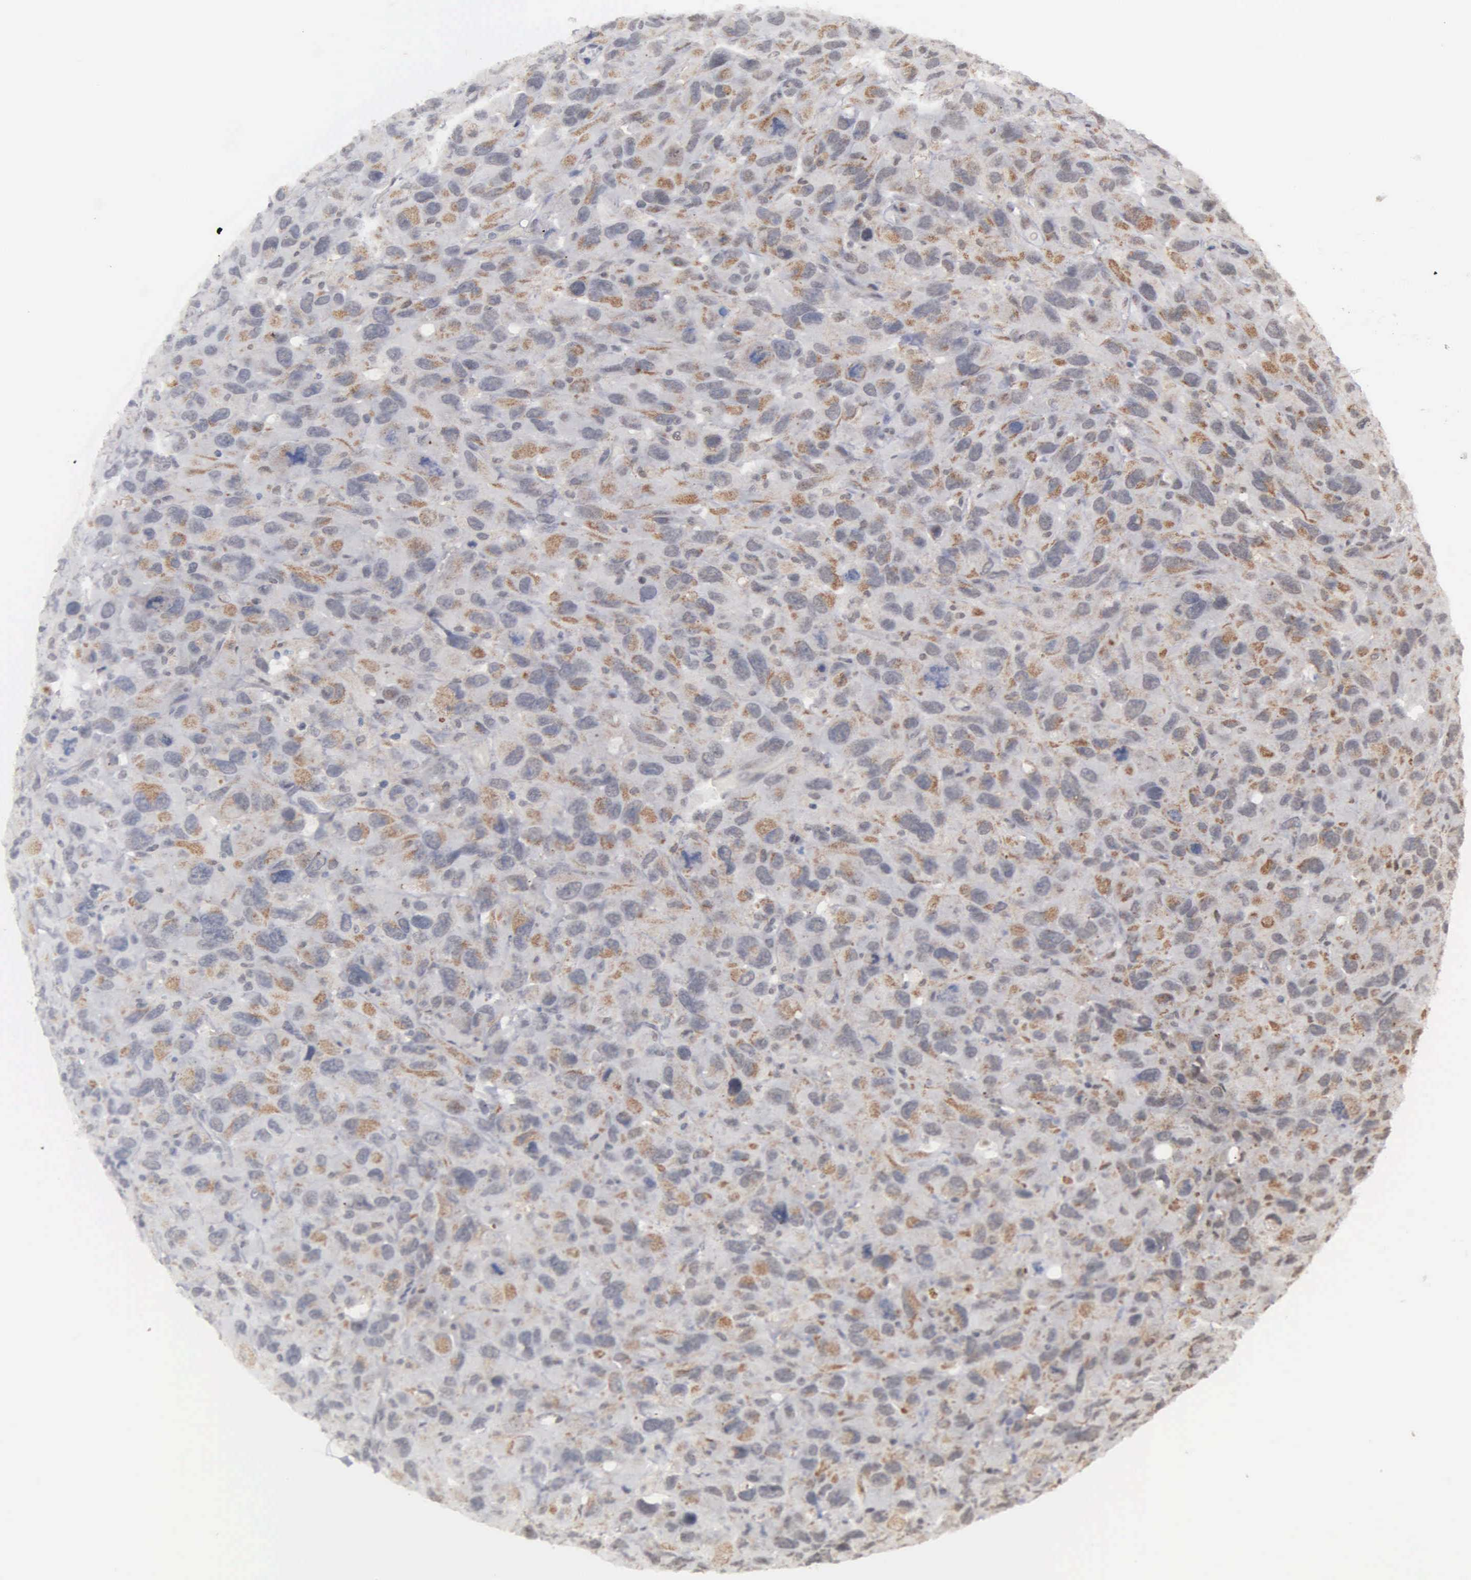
{"staining": {"intensity": "moderate", "quantity": "25%-75%", "location": "cytoplasmic/membranous,nuclear"}, "tissue": "renal cancer", "cell_type": "Tumor cells", "image_type": "cancer", "snomed": [{"axis": "morphology", "description": "Adenocarcinoma, NOS"}, {"axis": "topography", "description": "Kidney"}], "caption": "Human renal cancer stained with a protein marker exhibits moderate staining in tumor cells.", "gene": "GTF2A1", "patient": {"sex": "male", "age": 79}}